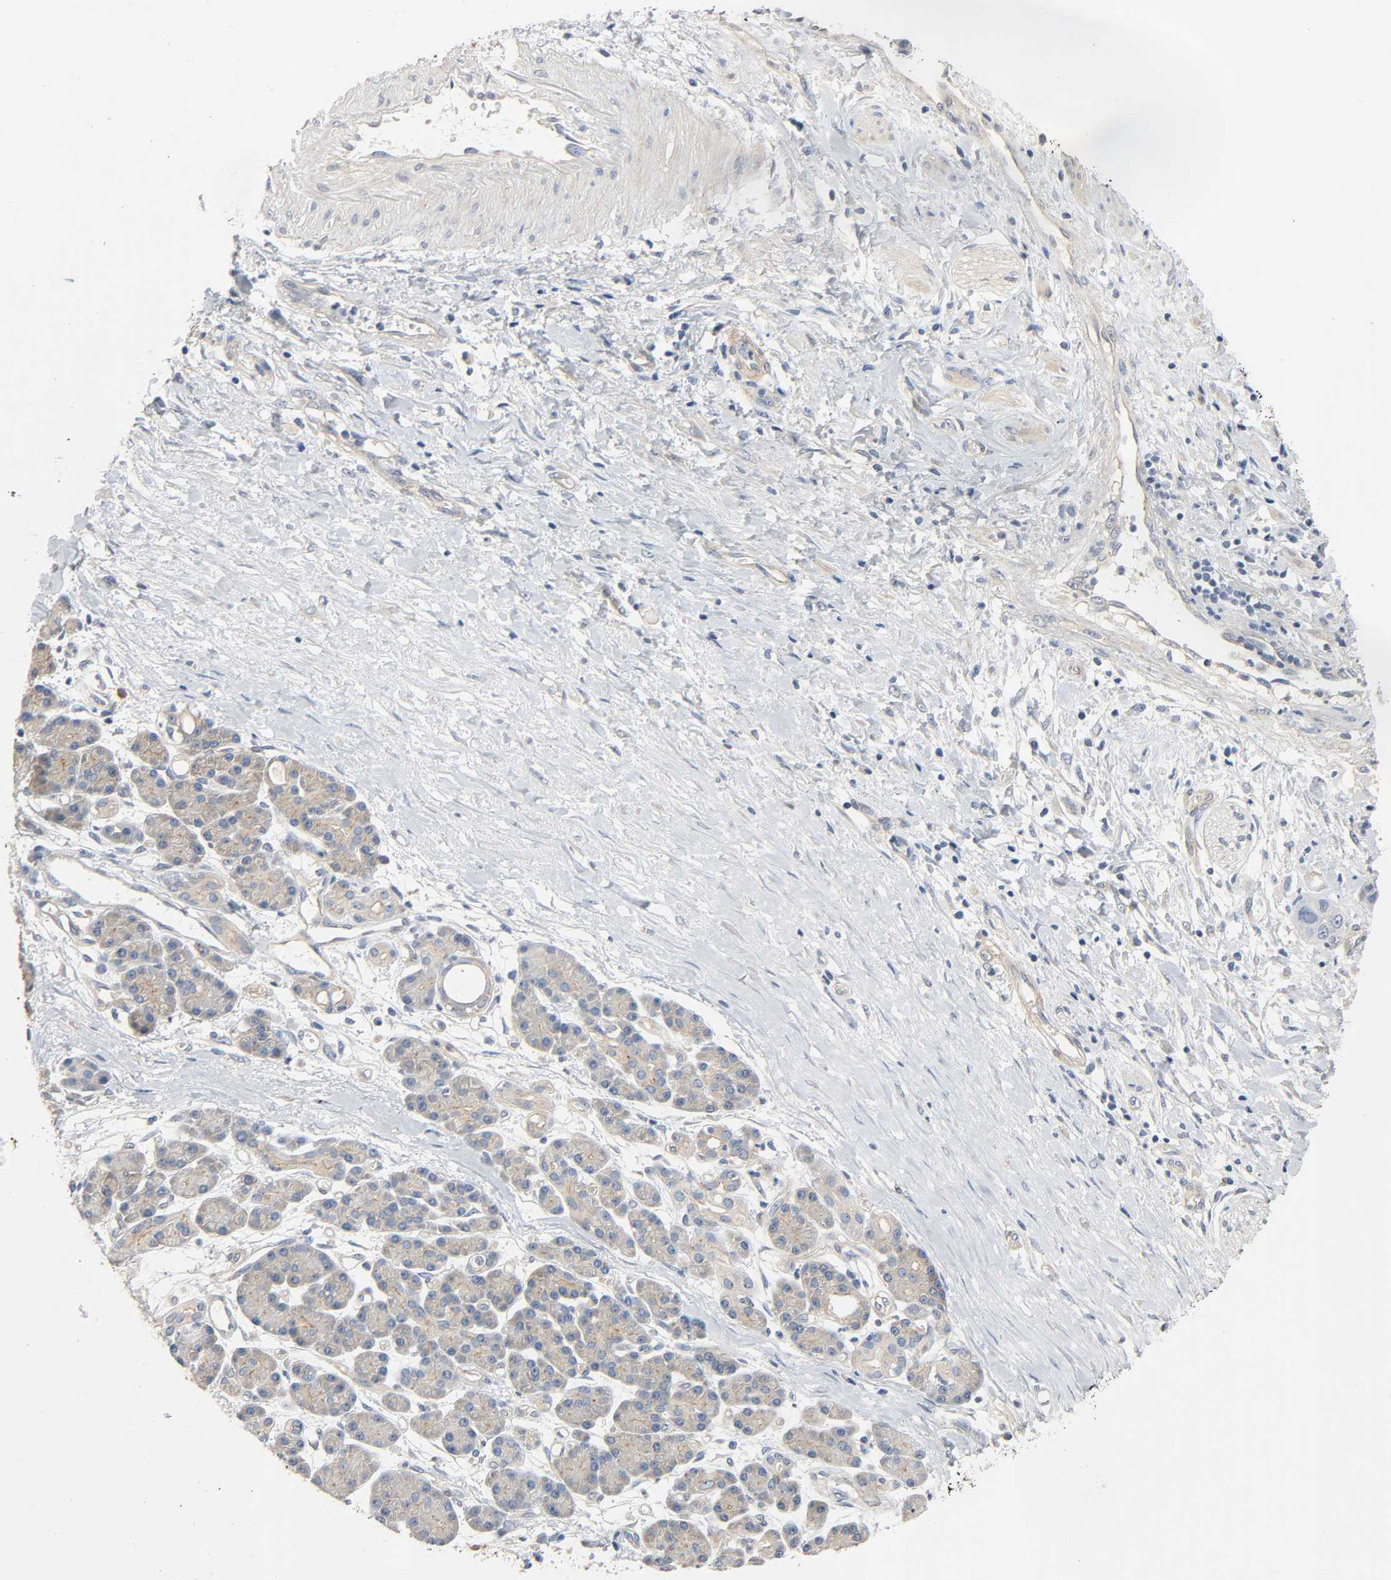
{"staining": {"intensity": "weak", "quantity": "25%-75%", "location": "cytoplasmic/membranous"}, "tissue": "pancreatic cancer", "cell_type": "Tumor cells", "image_type": "cancer", "snomed": [{"axis": "morphology", "description": "Adenocarcinoma, NOS"}, {"axis": "topography", "description": "Pancreas"}], "caption": "High-magnification brightfield microscopy of pancreatic adenocarcinoma stained with DAB (brown) and counterstained with hematoxylin (blue). tumor cells exhibit weak cytoplasmic/membranous staining is appreciated in about25%-75% of cells.", "gene": "ARPC1A", "patient": {"sex": "female", "age": 60}}